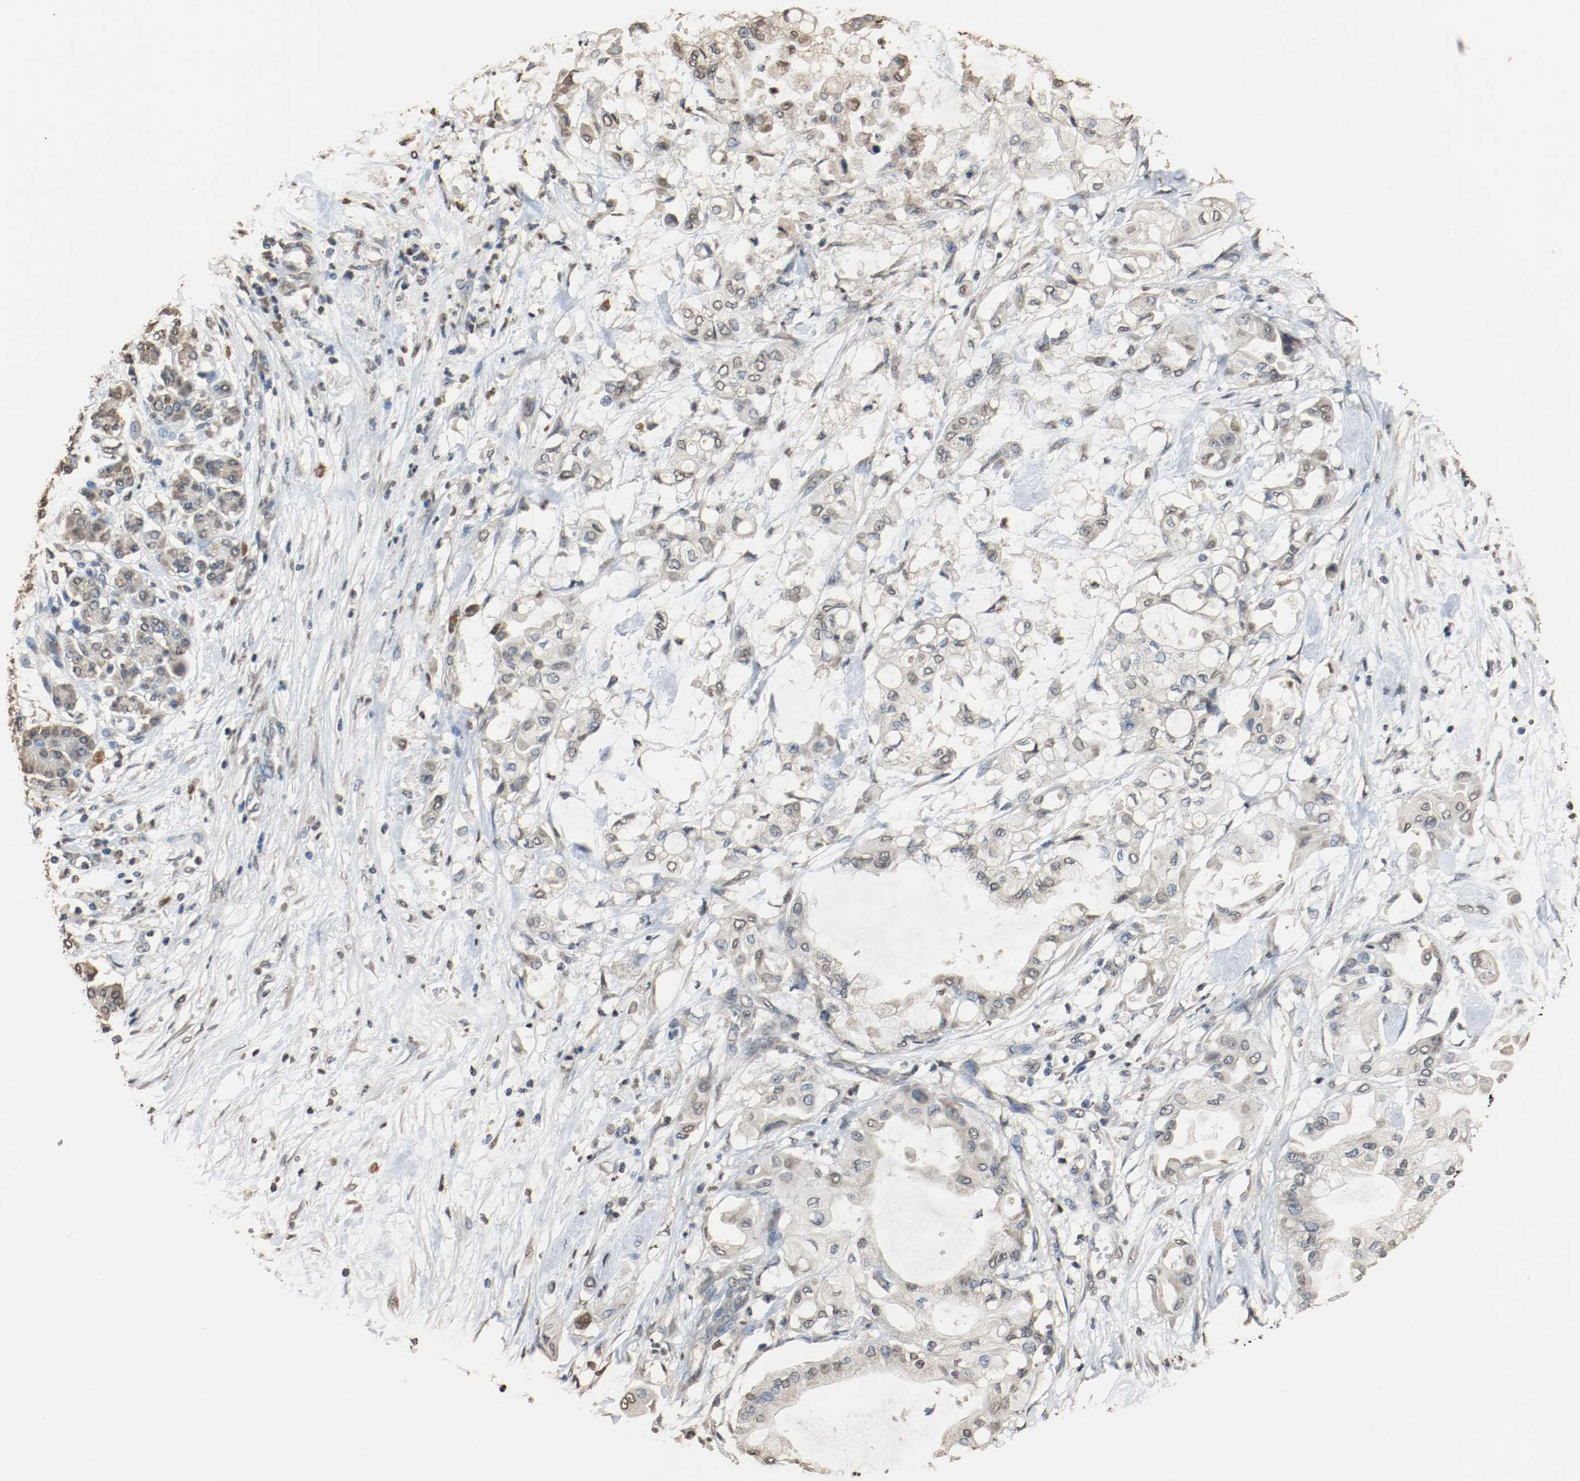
{"staining": {"intensity": "weak", "quantity": "25%-75%", "location": "cytoplasmic/membranous"}, "tissue": "pancreatic cancer", "cell_type": "Tumor cells", "image_type": "cancer", "snomed": [{"axis": "morphology", "description": "Adenocarcinoma, NOS"}, {"axis": "morphology", "description": "Adenocarcinoma, metastatic, NOS"}, {"axis": "topography", "description": "Lymph node"}, {"axis": "topography", "description": "Pancreas"}, {"axis": "topography", "description": "Duodenum"}], "caption": "This is an image of immunohistochemistry staining of pancreatic adenocarcinoma, which shows weak staining in the cytoplasmic/membranous of tumor cells.", "gene": "RTN4", "patient": {"sex": "female", "age": 64}}